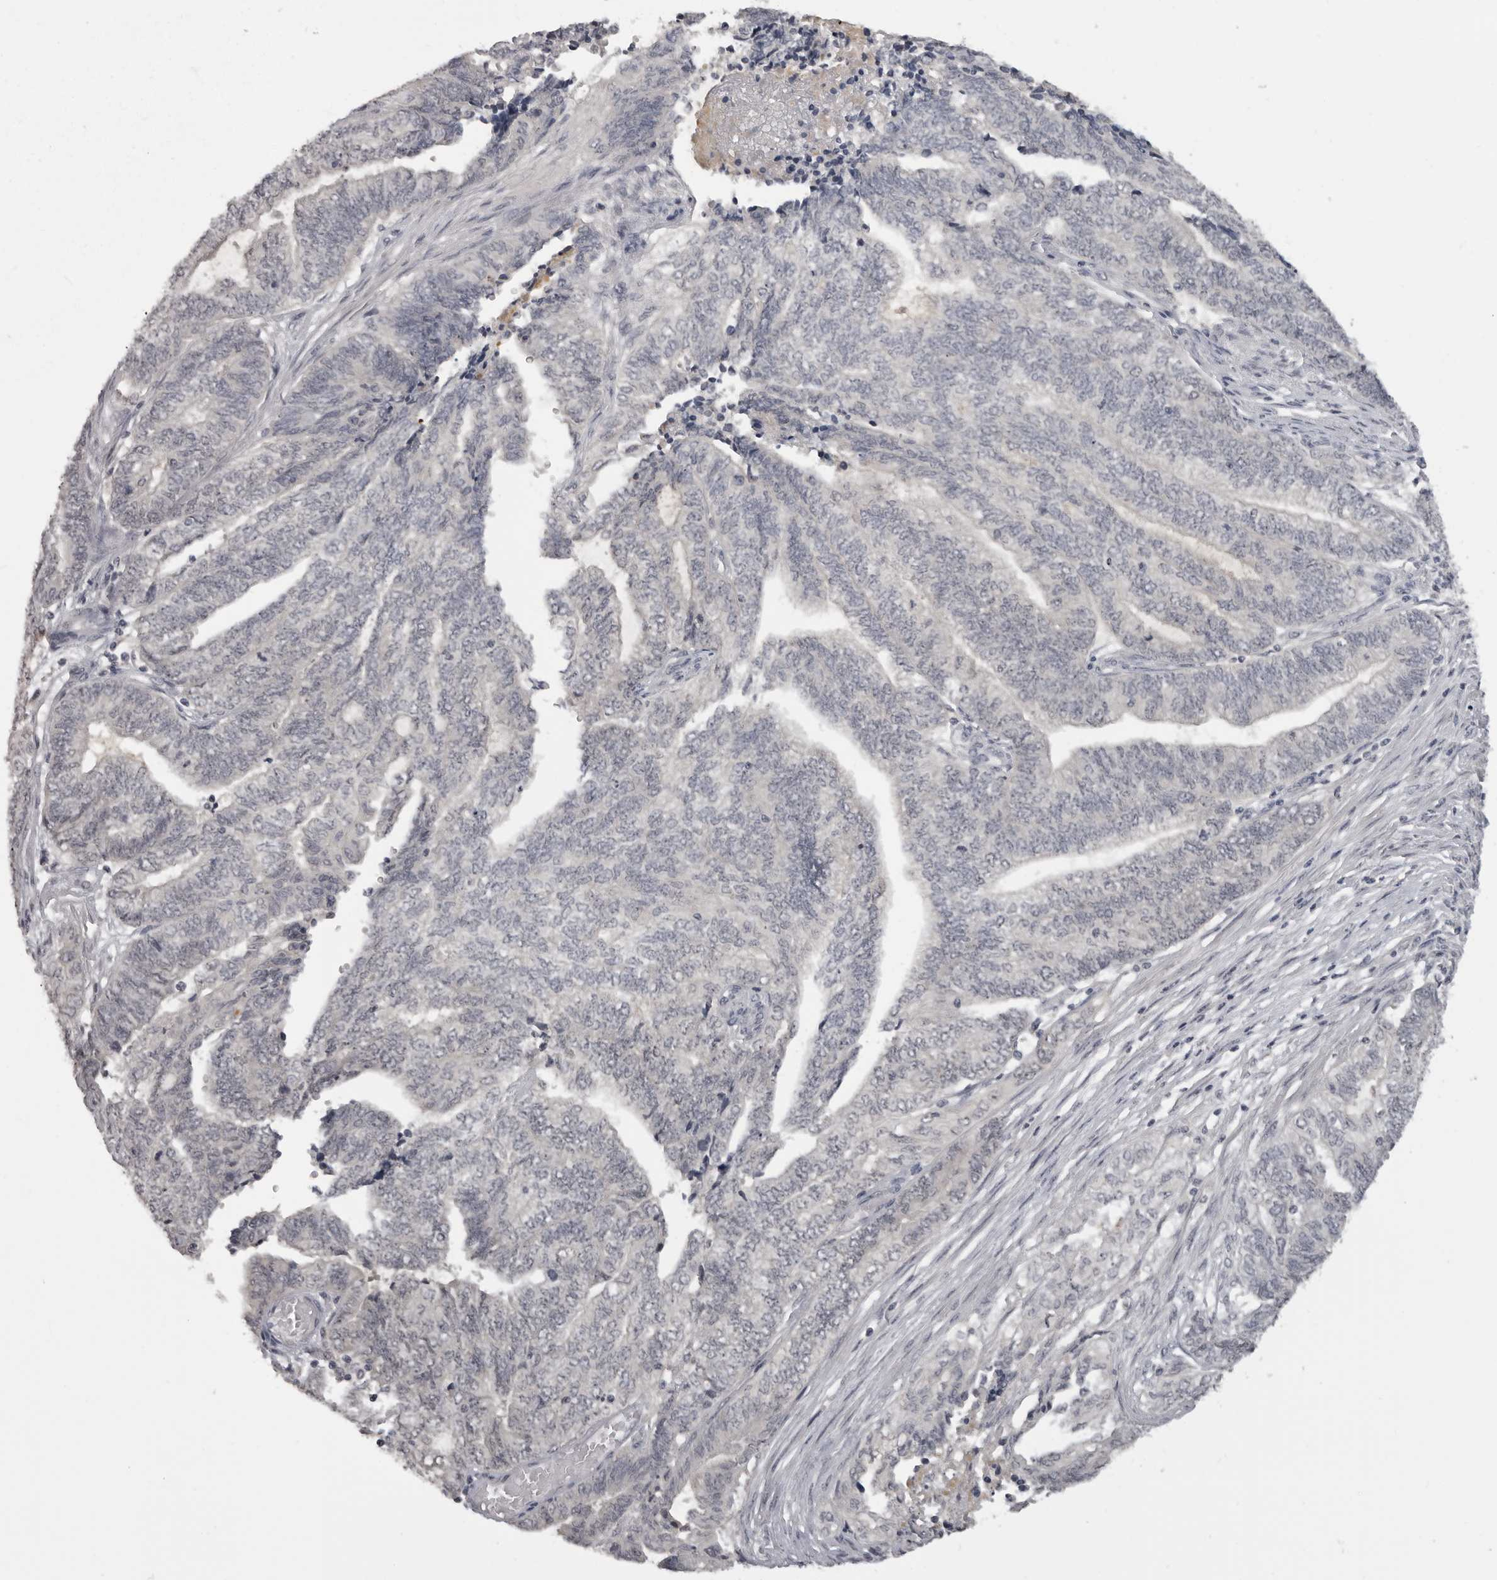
{"staining": {"intensity": "negative", "quantity": "none", "location": "none"}, "tissue": "endometrial cancer", "cell_type": "Tumor cells", "image_type": "cancer", "snomed": [{"axis": "morphology", "description": "Adenocarcinoma, NOS"}, {"axis": "topography", "description": "Uterus"}, {"axis": "topography", "description": "Endometrium"}], "caption": "A photomicrograph of human endometrial cancer is negative for staining in tumor cells. (DAB (3,3'-diaminobenzidine) IHC, high magnification).", "gene": "MRTO4", "patient": {"sex": "female", "age": 70}}